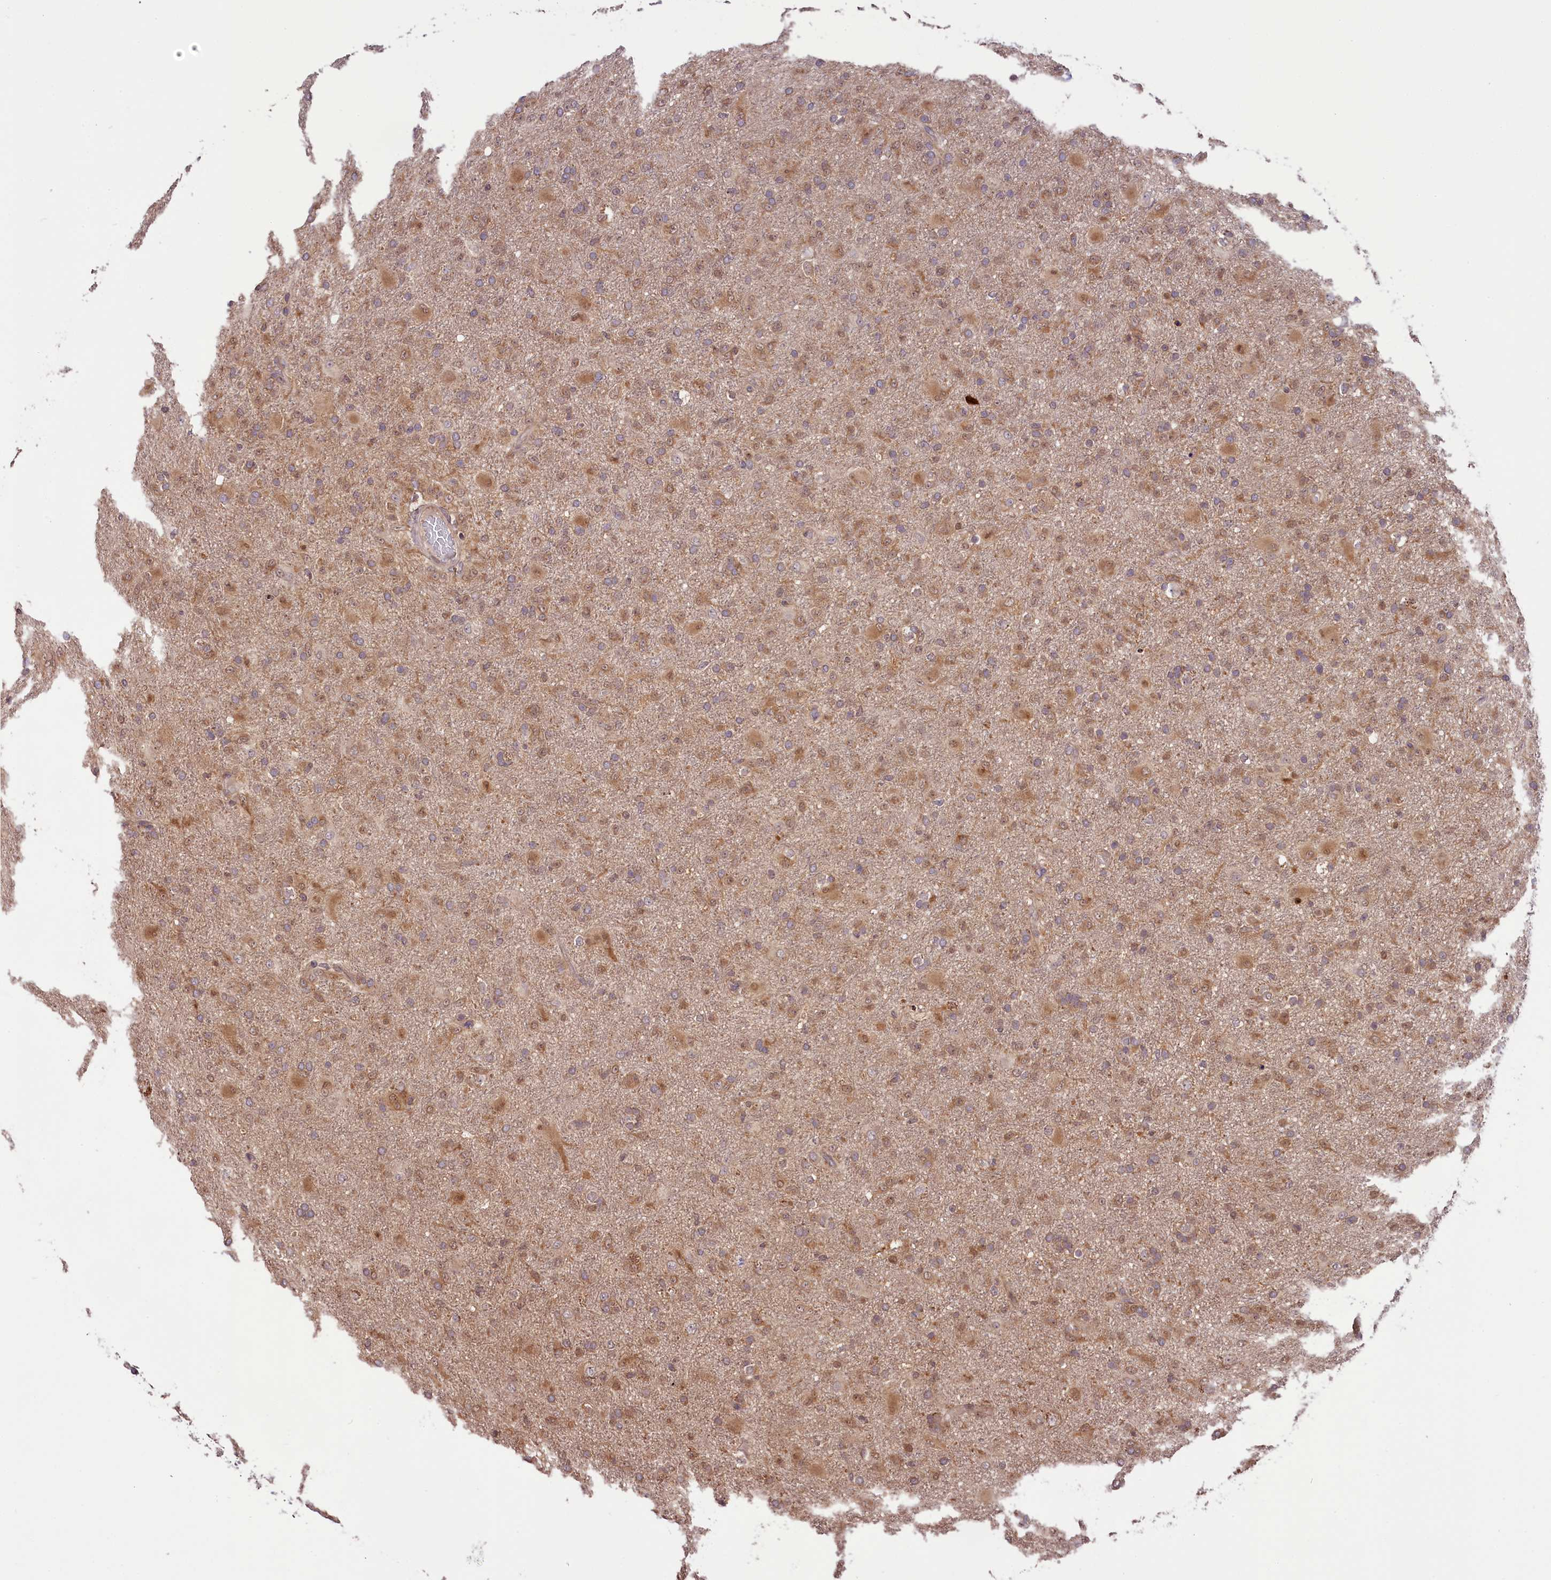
{"staining": {"intensity": "weak", "quantity": "<25%", "location": "cytoplasmic/membranous"}, "tissue": "glioma", "cell_type": "Tumor cells", "image_type": "cancer", "snomed": [{"axis": "morphology", "description": "Glioma, malignant, Low grade"}, {"axis": "topography", "description": "Brain"}], "caption": "A photomicrograph of human glioma is negative for staining in tumor cells. The staining was performed using DAB to visualize the protein expression in brown, while the nuclei were stained in blue with hematoxylin (Magnification: 20x).", "gene": "RIC8A", "patient": {"sex": "male", "age": 65}}